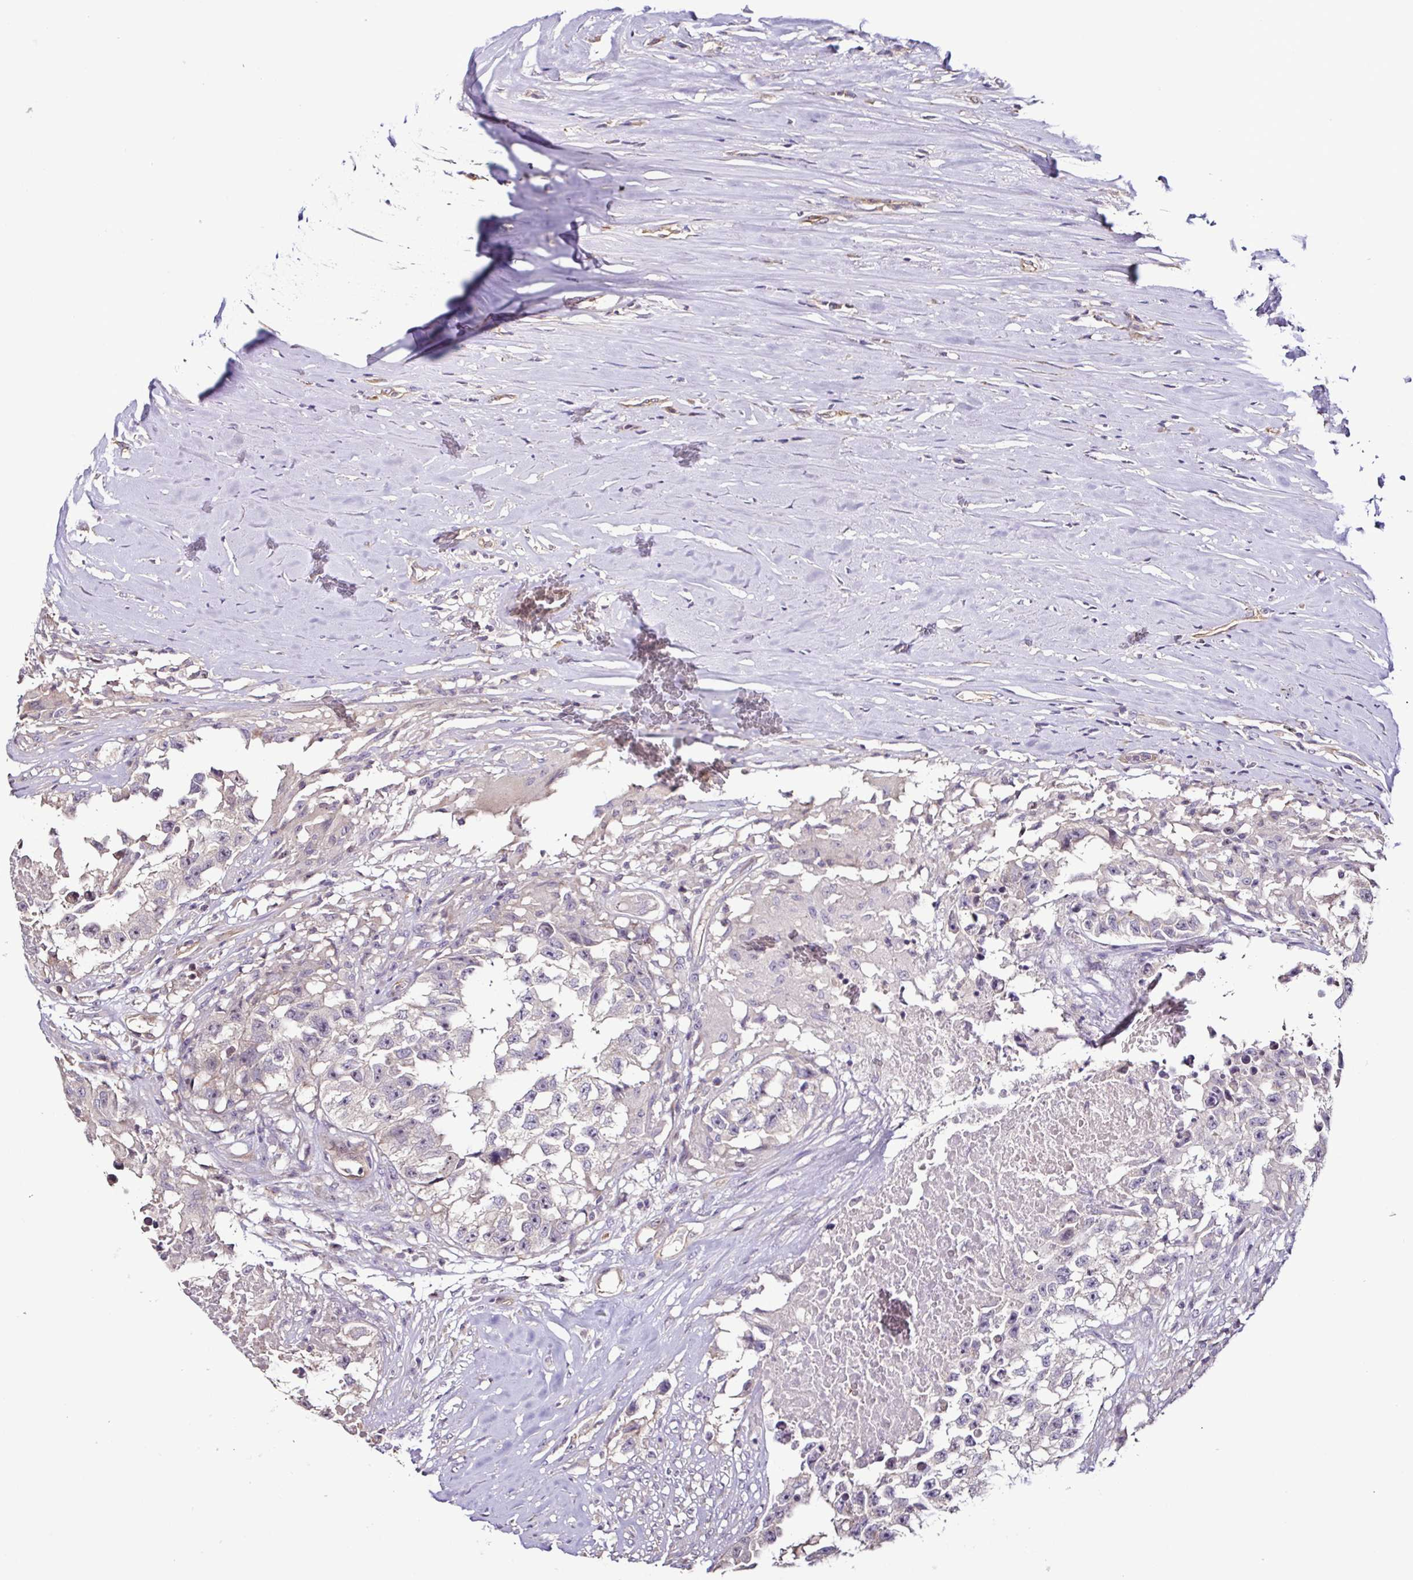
{"staining": {"intensity": "negative", "quantity": "none", "location": "none"}, "tissue": "testis cancer", "cell_type": "Tumor cells", "image_type": "cancer", "snomed": [{"axis": "morphology", "description": "Carcinoma, Embryonal, NOS"}, {"axis": "topography", "description": "Testis"}], "caption": "IHC histopathology image of embryonal carcinoma (testis) stained for a protein (brown), which shows no expression in tumor cells.", "gene": "LMOD2", "patient": {"sex": "male", "age": 83}}